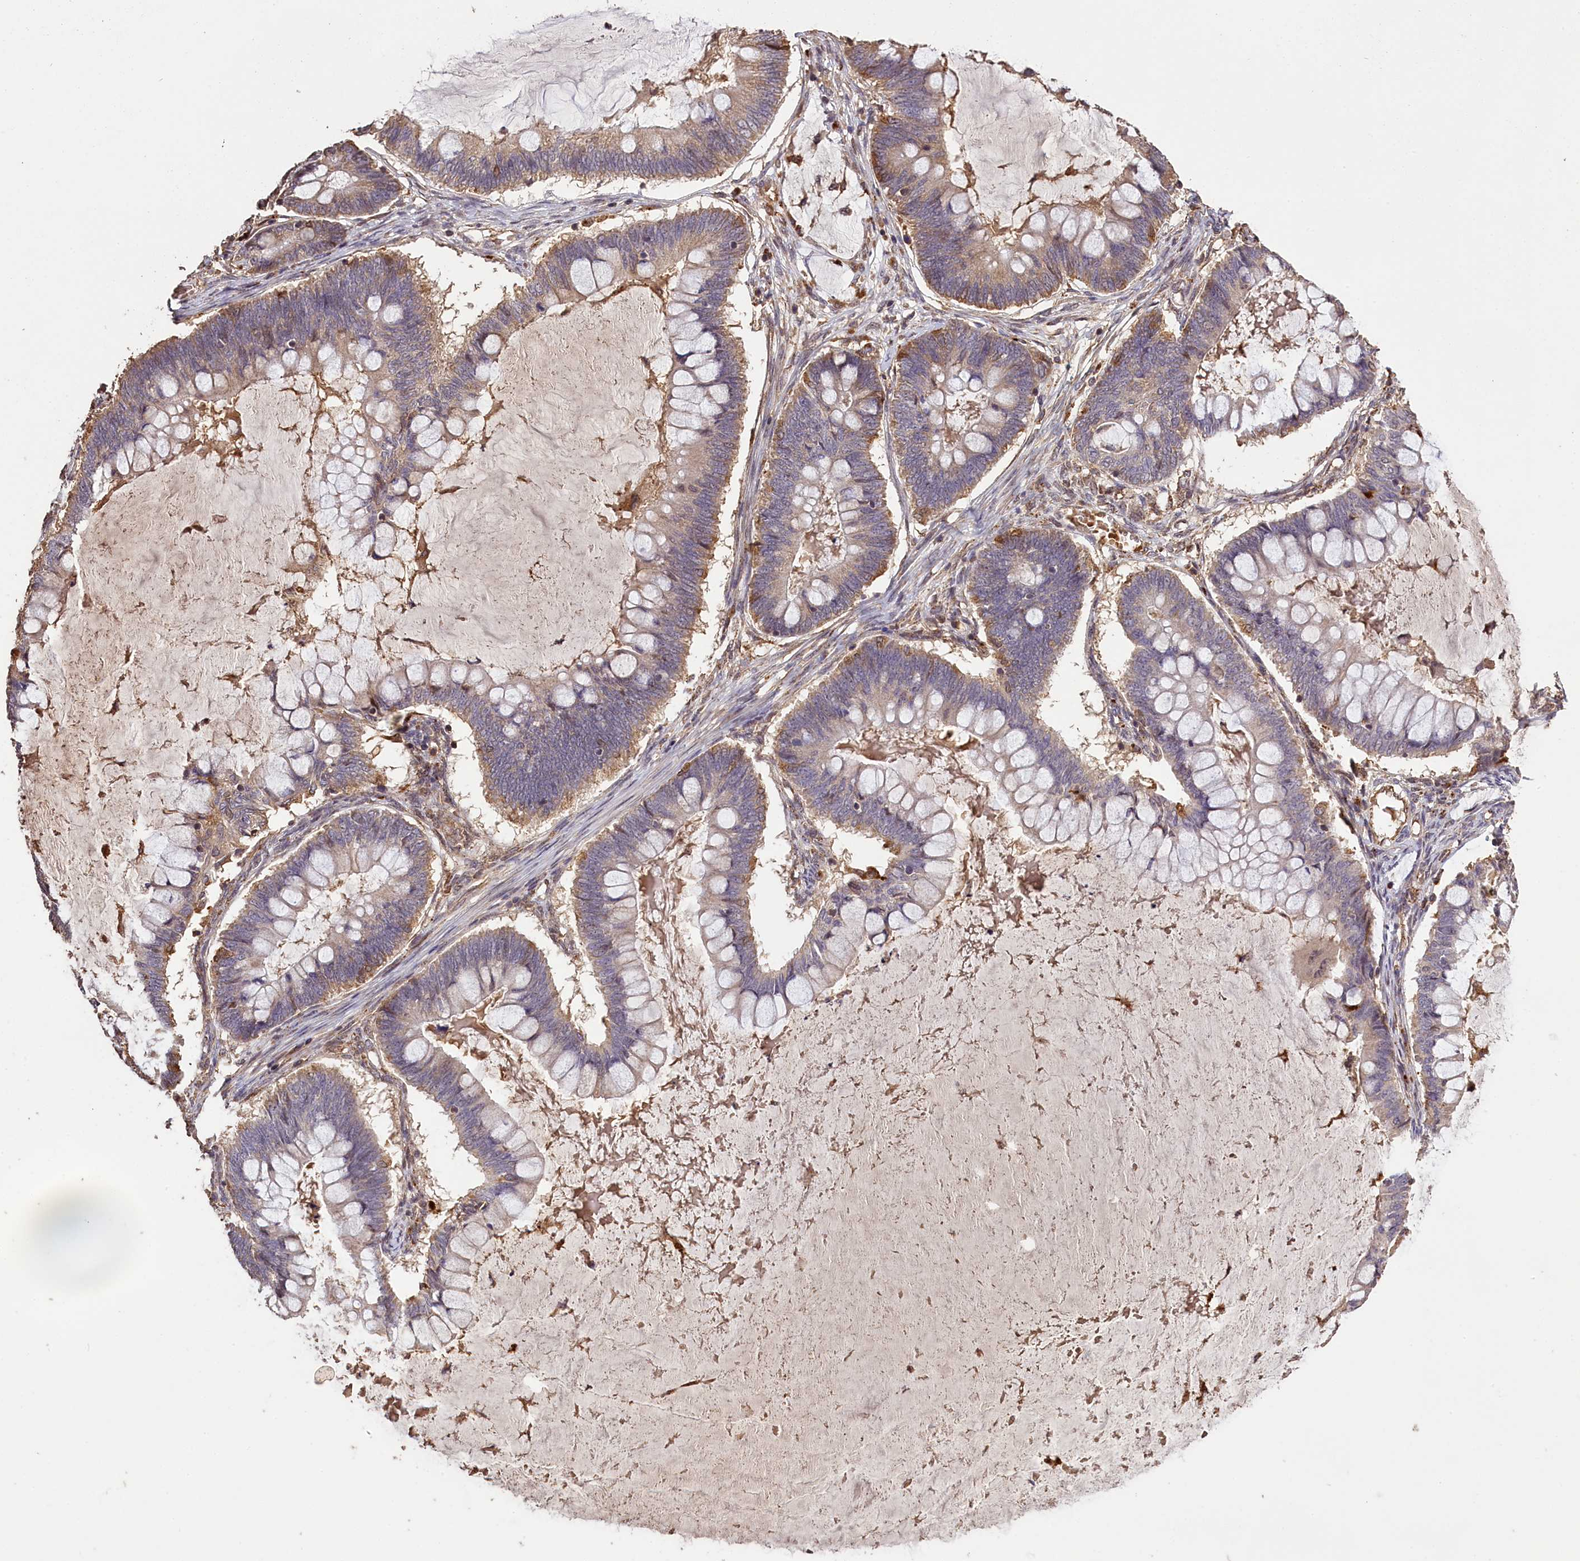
{"staining": {"intensity": "weak", "quantity": "<25%", "location": "cytoplasmic/membranous"}, "tissue": "ovarian cancer", "cell_type": "Tumor cells", "image_type": "cancer", "snomed": [{"axis": "morphology", "description": "Cystadenocarcinoma, mucinous, NOS"}, {"axis": "topography", "description": "Ovary"}], "caption": "This is a micrograph of IHC staining of mucinous cystadenocarcinoma (ovarian), which shows no staining in tumor cells.", "gene": "CLRN2", "patient": {"sex": "female", "age": 61}}